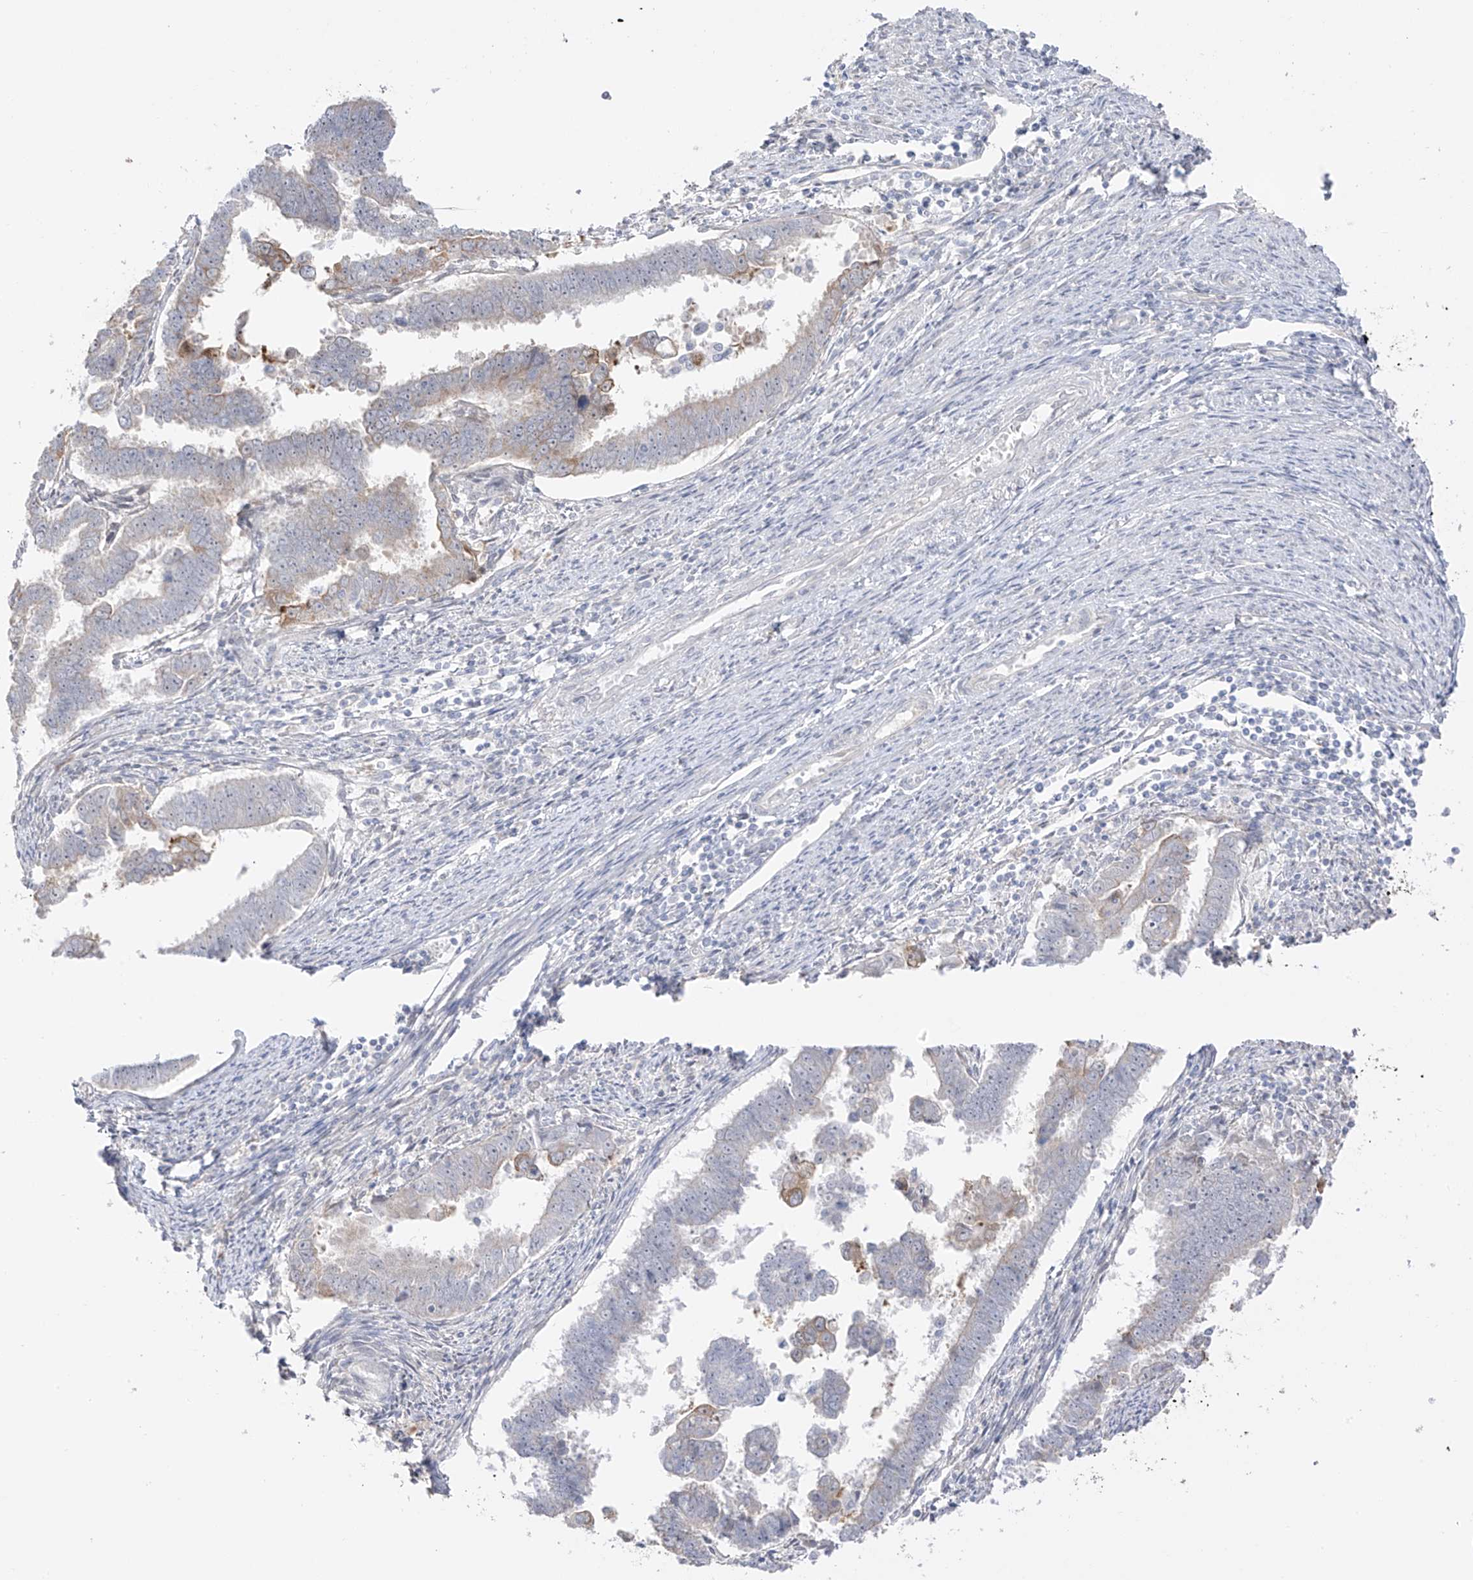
{"staining": {"intensity": "moderate", "quantity": "<25%", "location": "cytoplasmic/membranous"}, "tissue": "endometrial cancer", "cell_type": "Tumor cells", "image_type": "cancer", "snomed": [{"axis": "morphology", "description": "Adenocarcinoma, NOS"}, {"axis": "topography", "description": "Endometrium"}], "caption": "Tumor cells reveal moderate cytoplasmic/membranous positivity in about <25% of cells in endometrial cancer.", "gene": "DCDC2", "patient": {"sex": "female", "age": 75}}